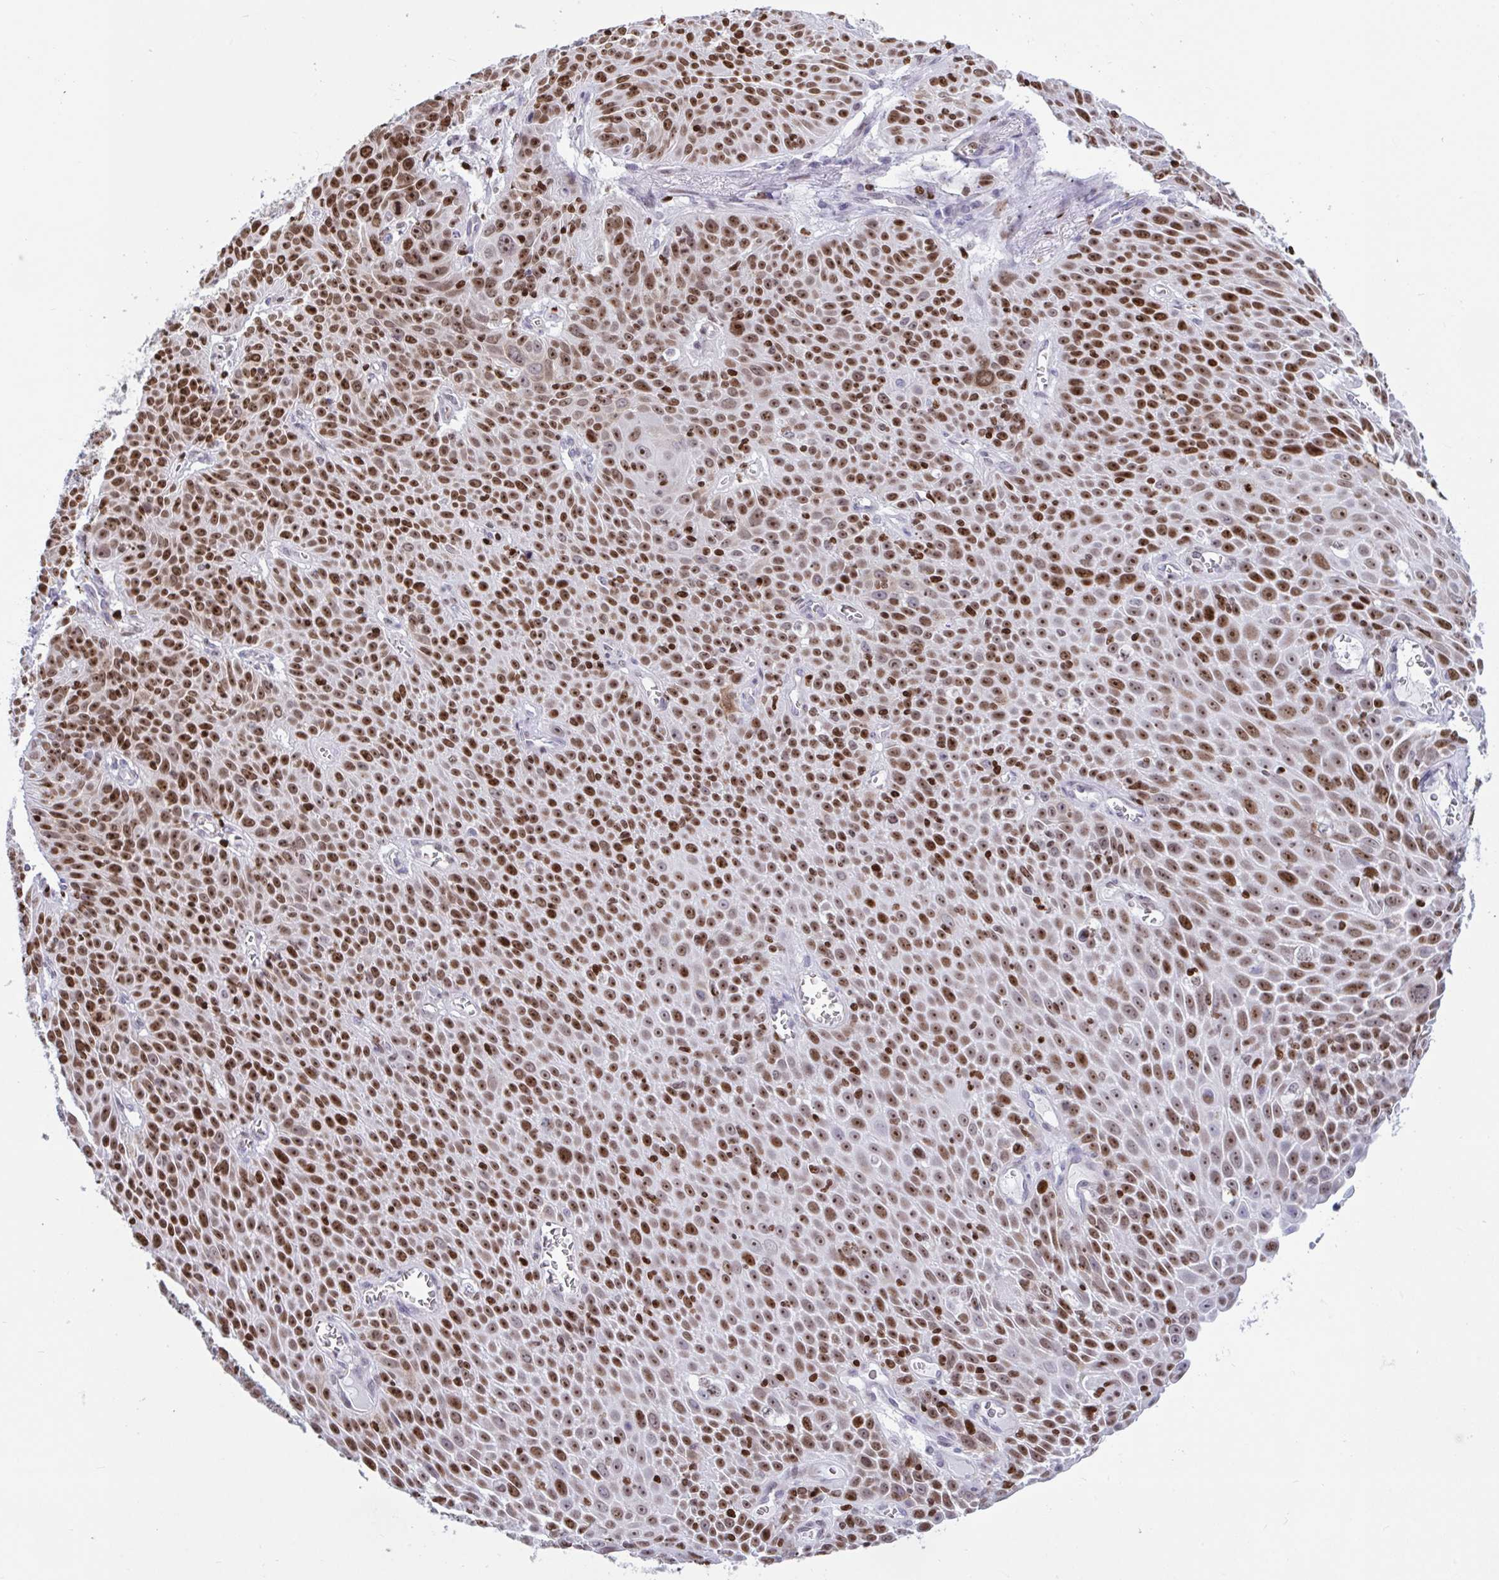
{"staining": {"intensity": "moderate", "quantity": ">75%", "location": "nuclear"}, "tissue": "lung cancer", "cell_type": "Tumor cells", "image_type": "cancer", "snomed": [{"axis": "morphology", "description": "Squamous cell carcinoma, NOS"}, {"axis": "morphology", "description": "Squamous cell carcinoma, metastatic, NOS"}, {"axis": "topography", "description": "Lymph node"}, {"axis": "topography", "description": "Lung"}], "caption": "Tumor cells display medium levels of moderate nuclear positivity in approximately >75% of cells in human metastatic squamous cell carcinoma (lung). Ihc stains the protein in brown and the nuclei are stained blue.", "gene": "HMGB2", "patient": {"sex": "female", "age": 62}}